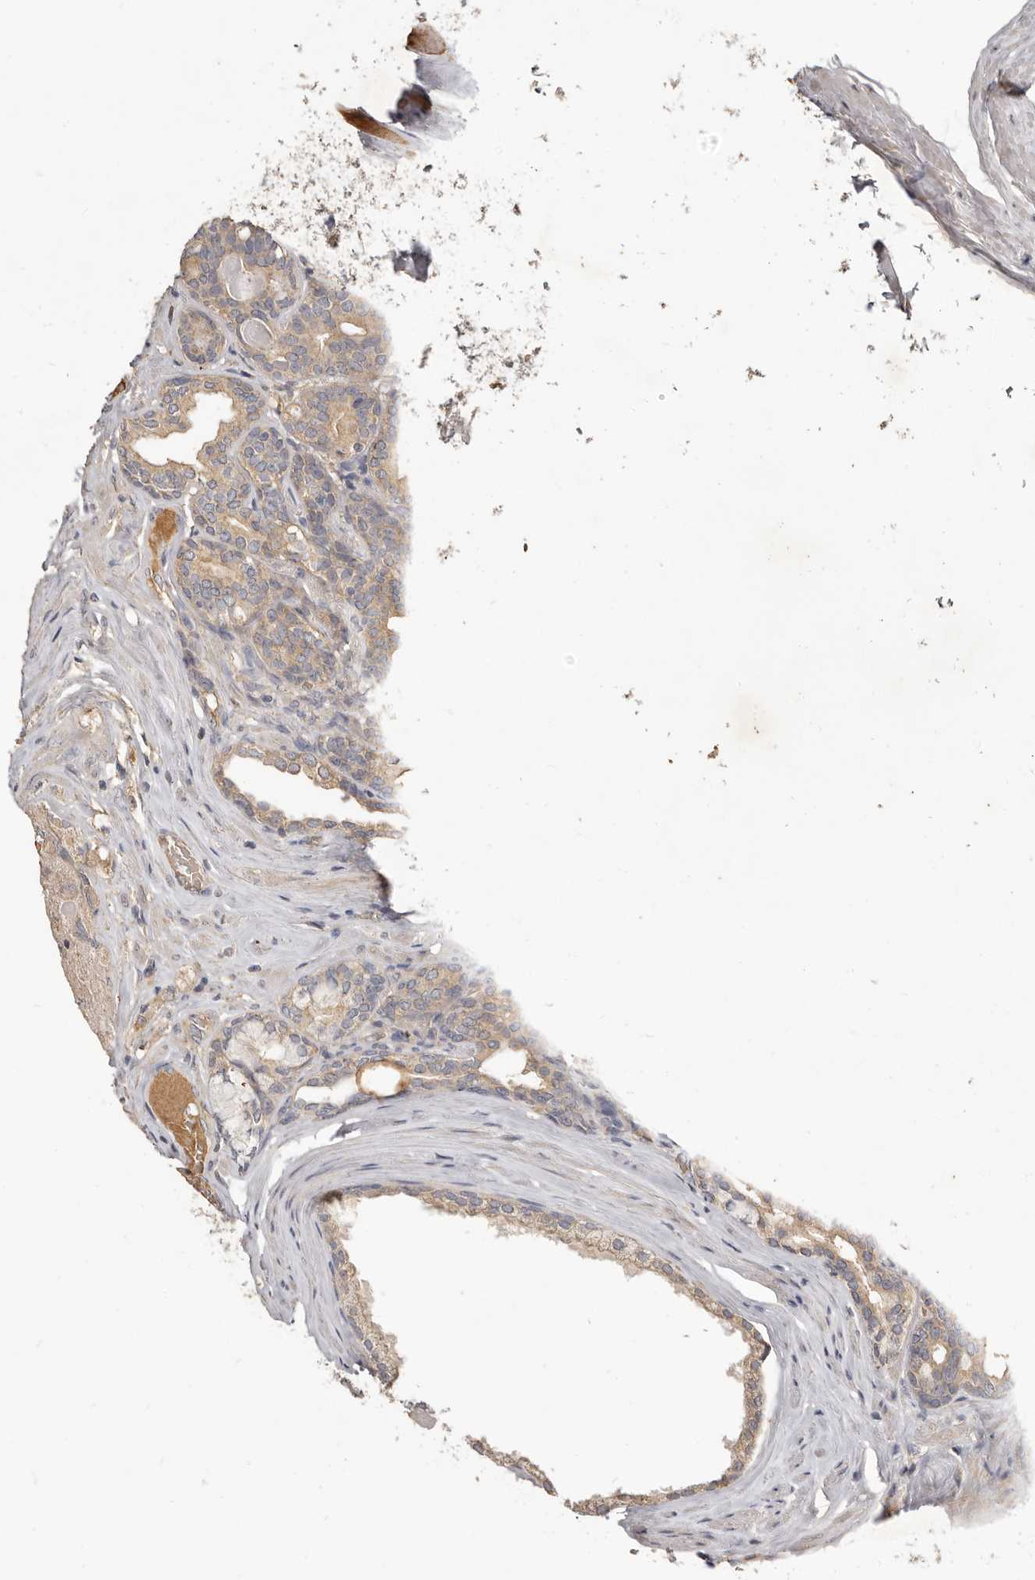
{"staining": {"intensity": "weak", "quantity": ">75%", "location": "cytoplasmic/membranous"}, "tissue": "prostate cancer", "cell_type": "Tumor cells", "image_type": "cancer", "snomed": [{"axis": "morphology", "description": "Adenocarcinoma, Low grade"}, {"axis": "topography", "description": "Prostate"}], "caption": "An immunohistochemistry image of neoplastic tissue is shown. Protein staining in brown highlights weak cytoplasmic/membranous positivity in prostate cancer (low-grade adenocarcinoma) within tumor cells.", "gene": "ADAMTS9", "patient": {"sex": "male", "age": 72}}